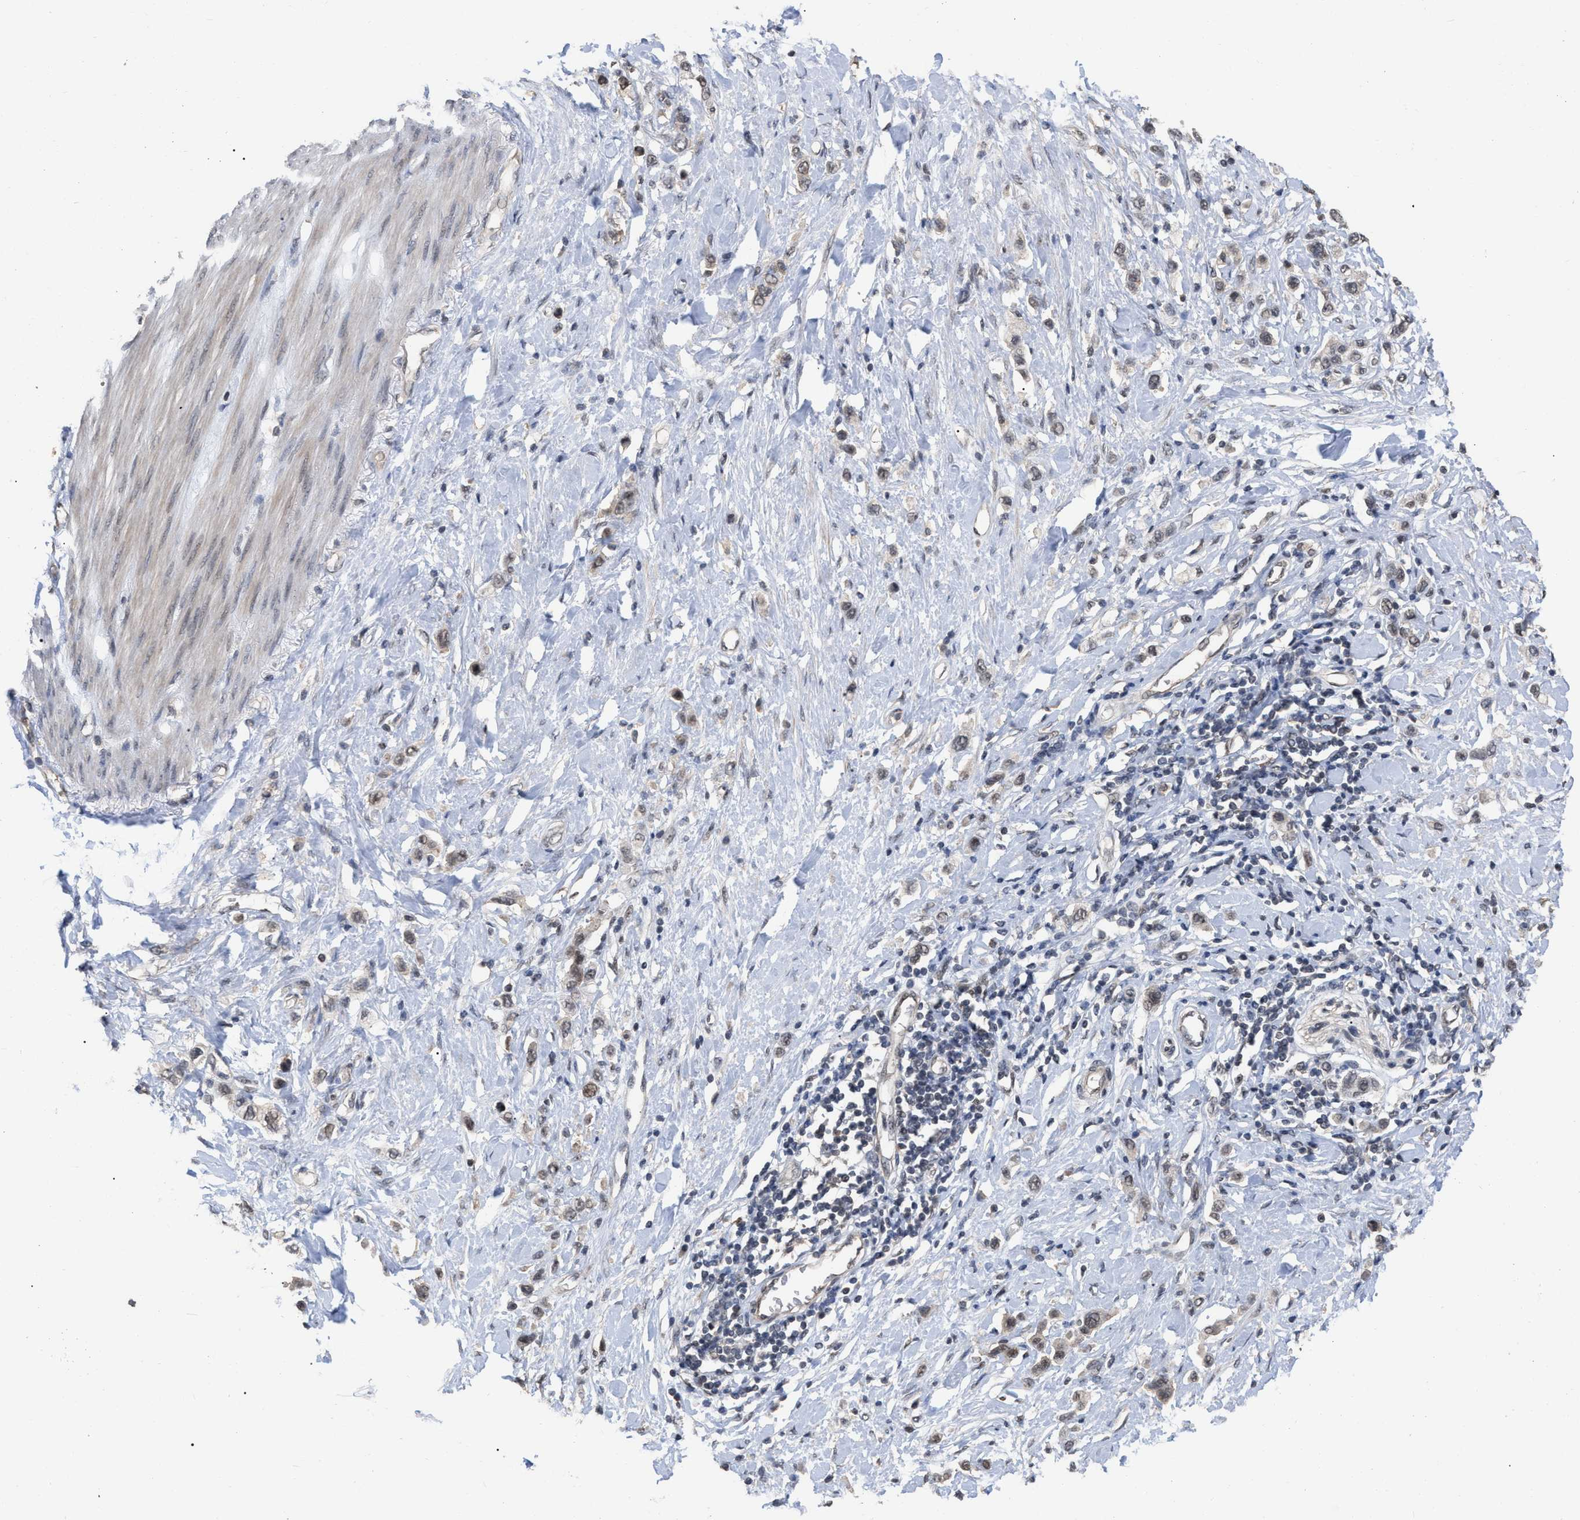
{"staining": {"intensity": "weak", "quantity": ">75%", "location": "cytoplasmic/membranous,nuclear"}, "tissue": "stomach cancer", "cell_type": "Tumor cells", "image_type": "cancer", "snomed": [{"axis": "morphology", "description": "Adenocarcinoma, NOS"}, {"axis": "topography", "description": "Stomach"}], "caption": "Immunohistochemistry (DAB) staining of human stomach cancer reveals weak cytoplasmic/membranous and nuclear protein staining in about >75% of tumor cells.", "gene": "JAZF1", "patient": {"sex": "female", "age": 65}}